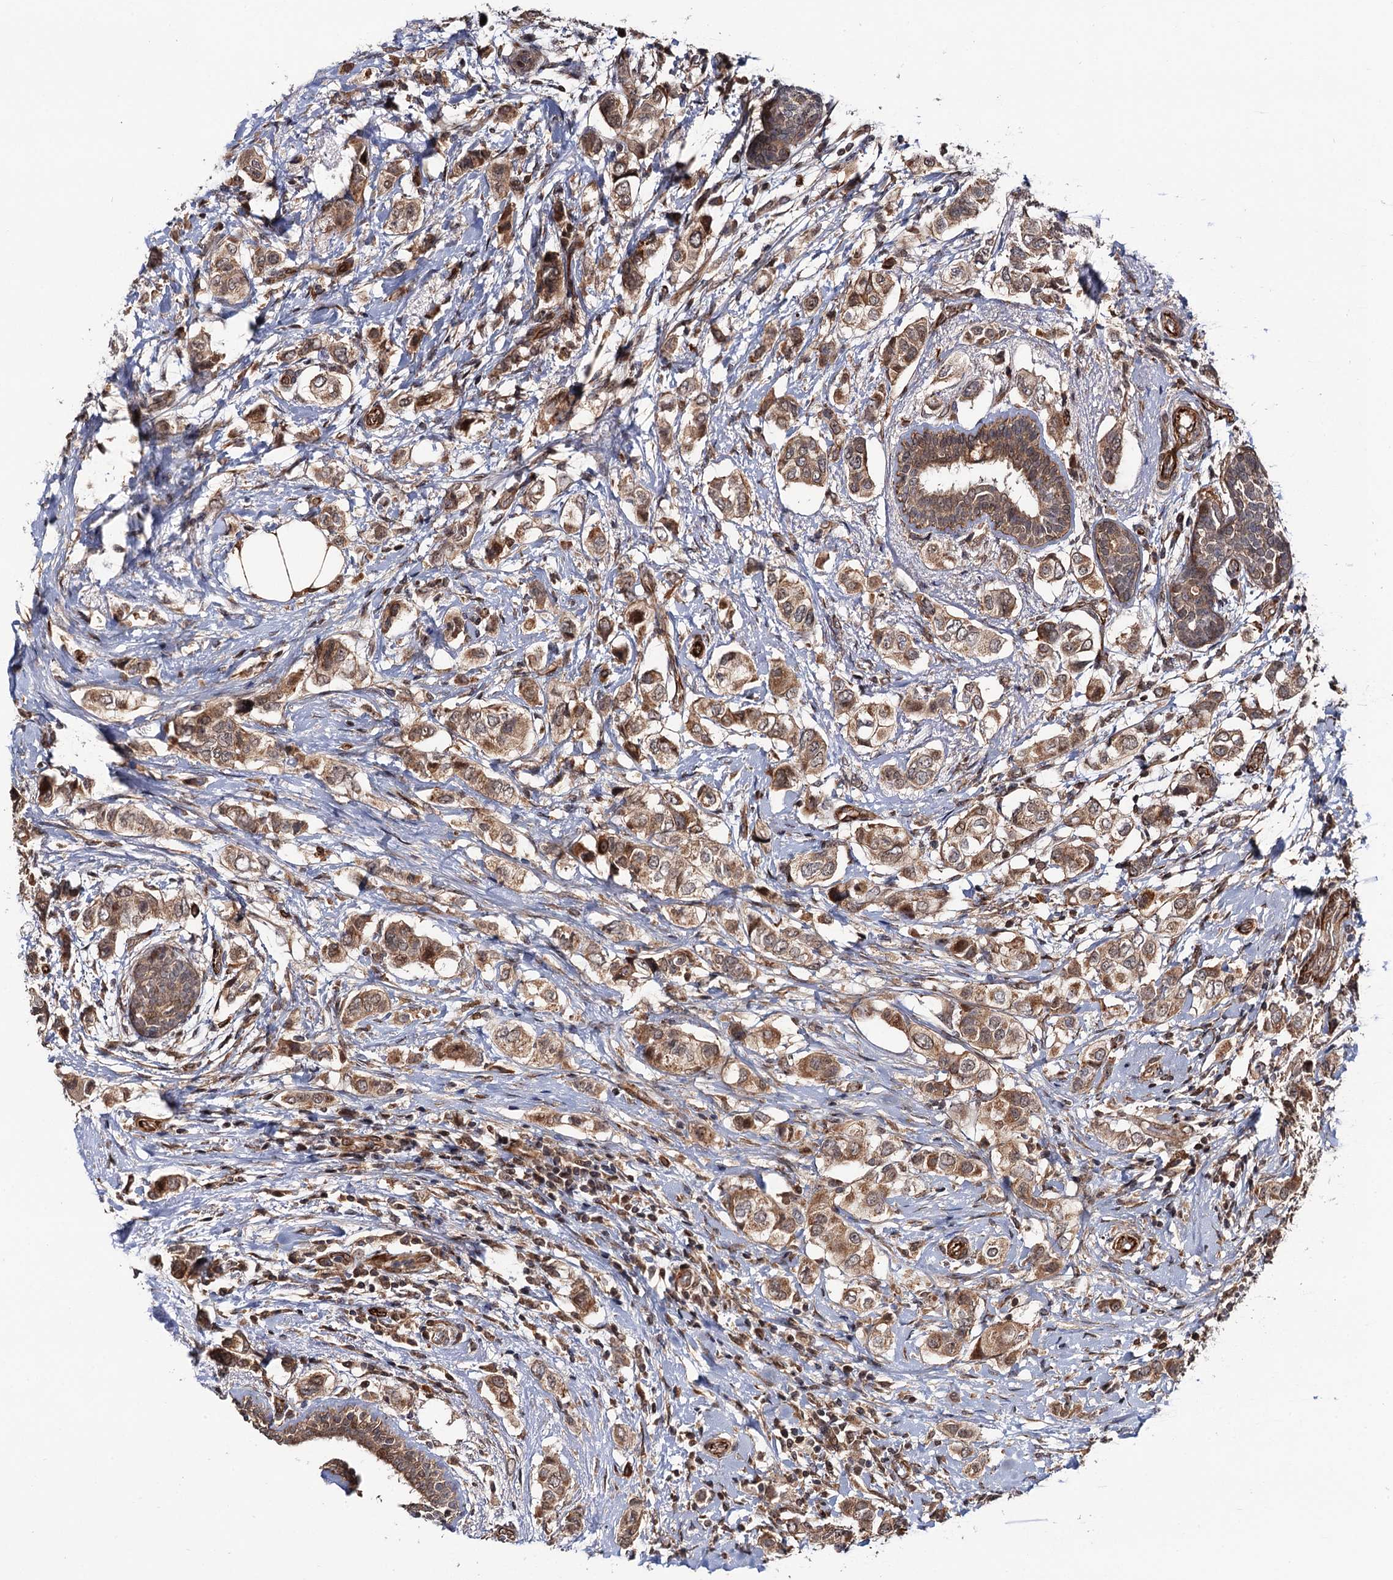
{"staining": {"intensity": "moderate", "quantity": ">75%", "location": "cytoplasmic/membranous"}, "tissue": "breast cancer", "cell_type": "Tumor cells", "image_type": "cancer", "snomed": [{"axis": "morphology", "description": "Lobular carcinoma"}, {"axis": "topography", "description": "Breast"}], "caption": "Breast cancer (lobular carcinoma) stained with a brown dye exhibits moderate cytoplasmic/membranous positive expression in about >75% of tumor cells.", "gene": "FSIP1", "patient": {"sex": "female", "age": 51}}